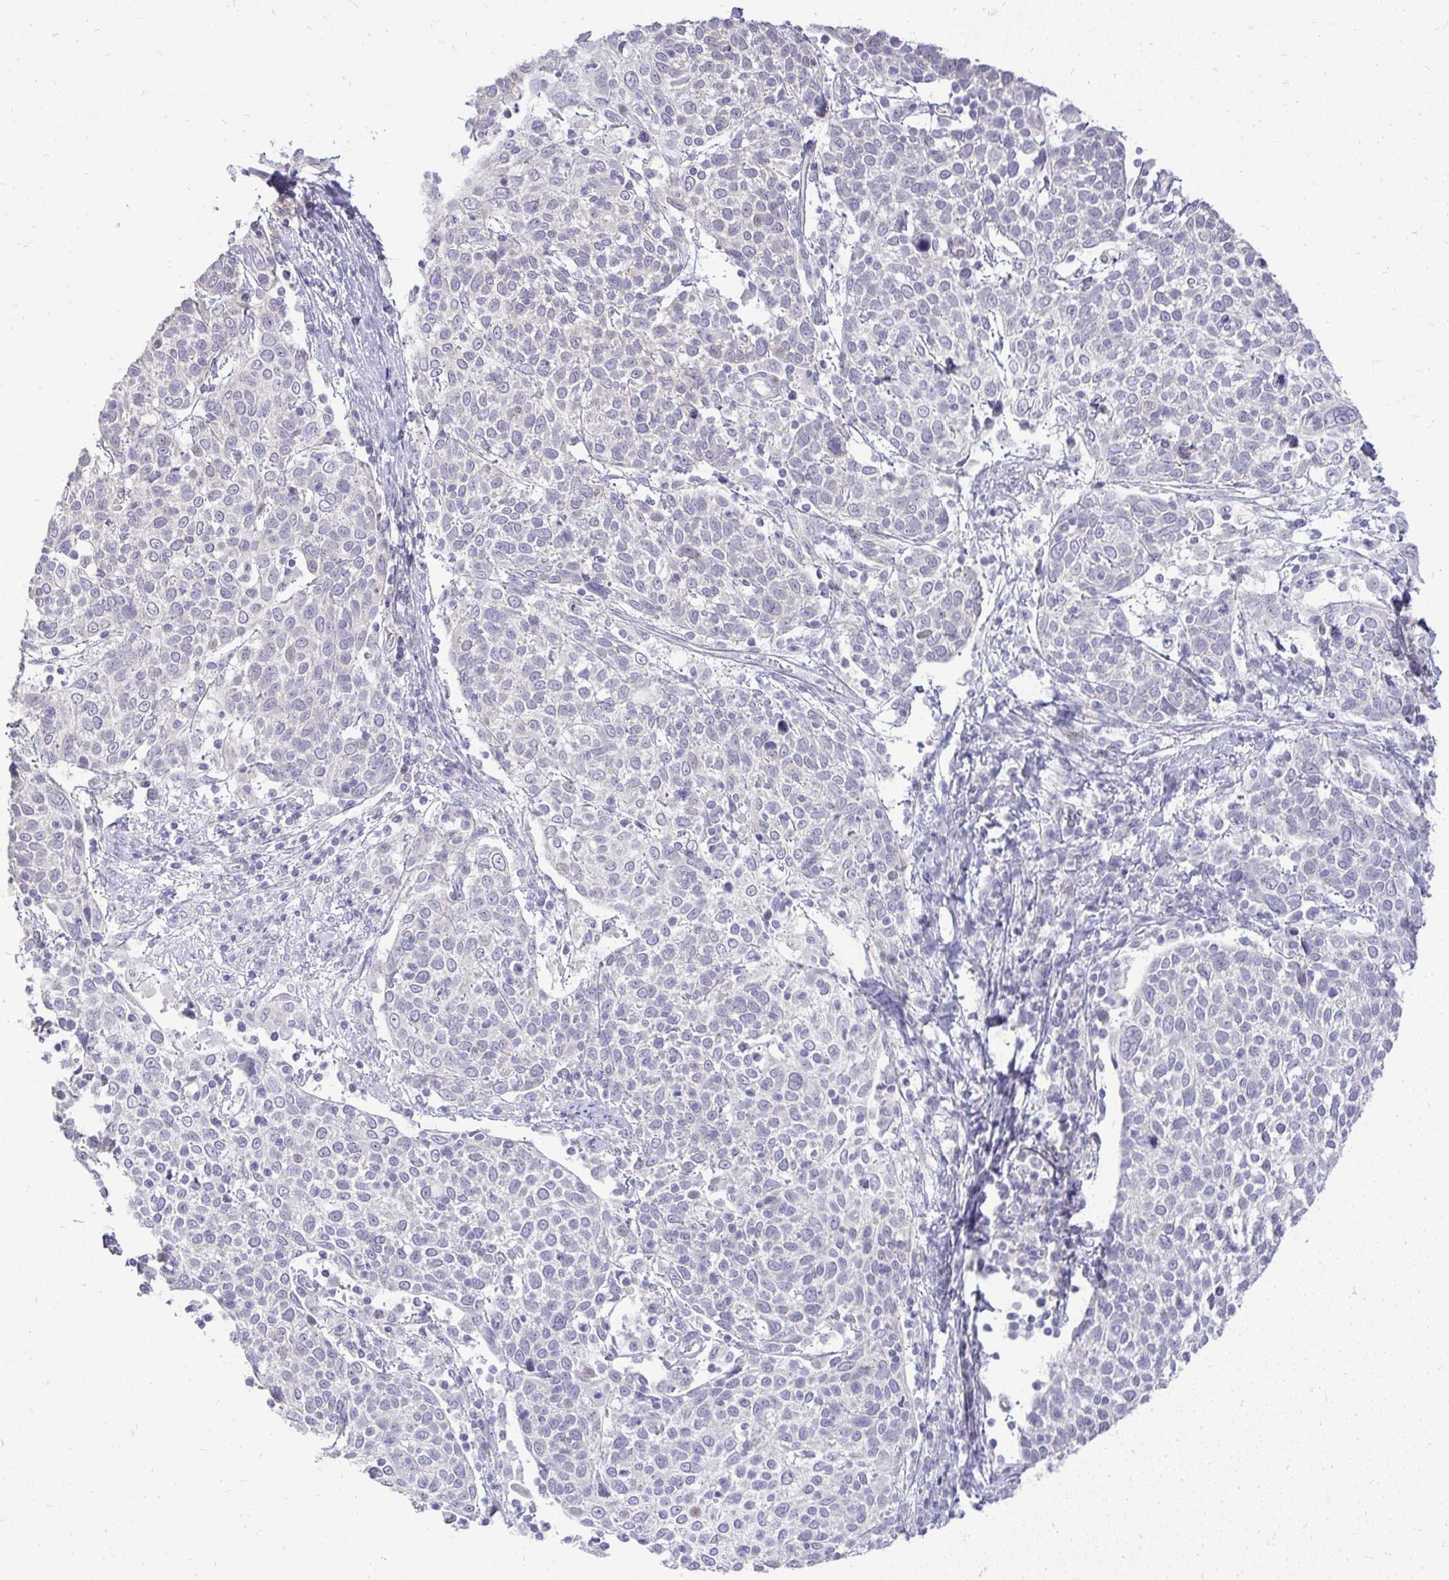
{"staining": {"intensity": "negative", "quantity": "none", "location": "none"}, "tissue": "cervical cancer", "cell_type": "Tumor cells", "image_type": "cancer", "snomed": [{"axis": "morphology", "description": "Squamous cell carcinoma, NOS"}, {"axis": "topography", "description": "Cervix"}], "caption": "This is a histopathology image of IHC staining of cervical squamous cell carcinoma, which shows no expression in tumor cells.", "gene": "OR8D1", "patient": {"sex": "female", "age": 61}}